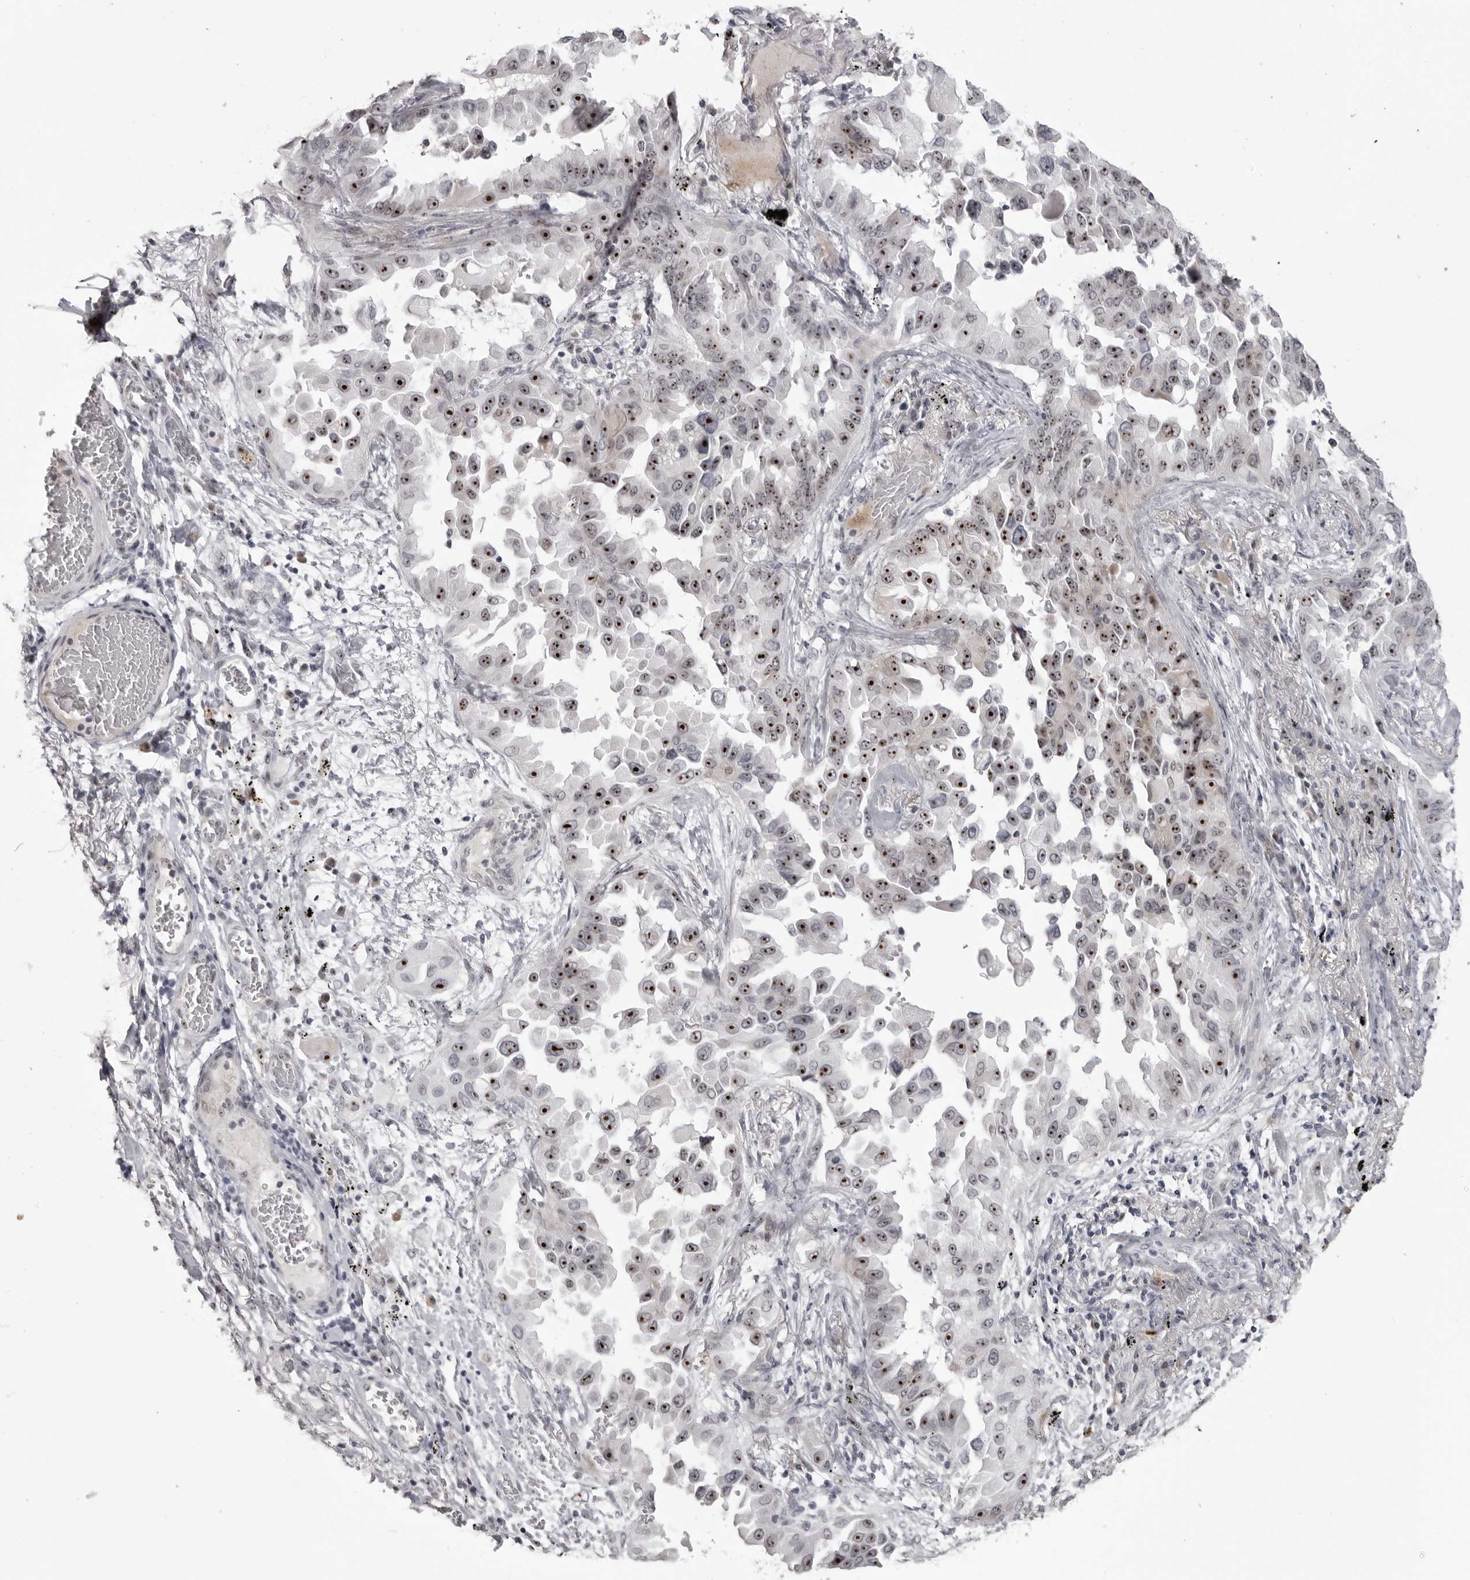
{"staining": {"intensity": "strong", "quantity": ">75%", "location": "nuclear"}, "tissue": "lung cancer", "cell_type": "Tumor cells", "image_type": "cancer", "snomed": [{"axis": "morphology", "description": "Adenocarcinoma, NOS"}, {"axis": "topography", "description": "Lung"}], "caption": "Lung adenocarcinoma stained for a protein demonstrates strong nuclear positivity in tumor cells. (Brightfield microscopy of DAB IHC at high magnification).", "gene": "HELZ", "patient": {"sex": "female", "age": 67}}